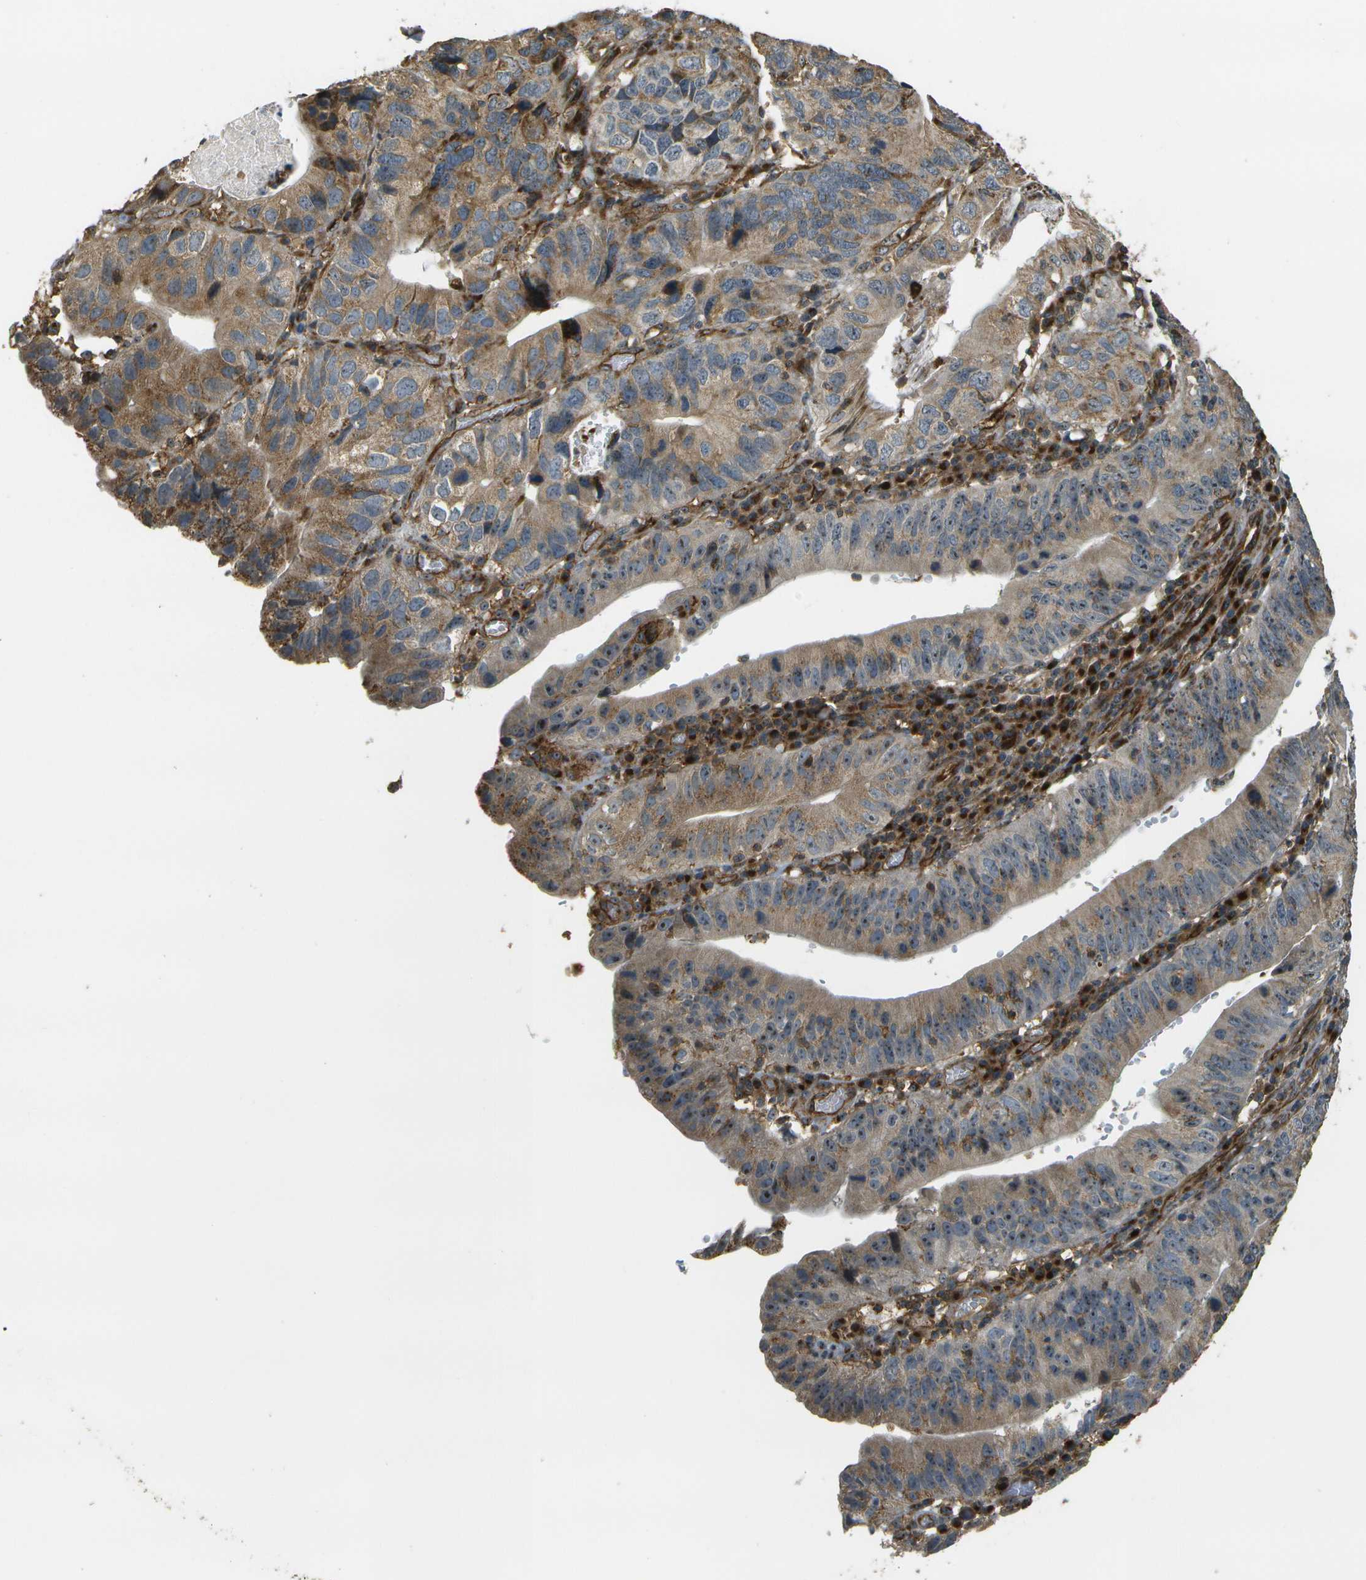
{"staining": {"intensity": "moderate", "quantity": ">75%", "location": "cytoplasmic/membranous,nuclear"}, "tissue": "stomach cancer", "cell_type": "Tumor cells", "image_type": "cancer", "snomed": [{"axis": "morphology", "description": "Adenocarcinoma, NOS"}, {"axis": "topography", "description": "Stomach"}], "caption": "Immunohistochemistry (DAB) staining of stomach cancer shows moderate cytoplasmic/membranous and nuclear protein positivity in approximately >75% of tumor cells.", "gene": "LRP12", "patient": {"sex": "male", "age": 59}}